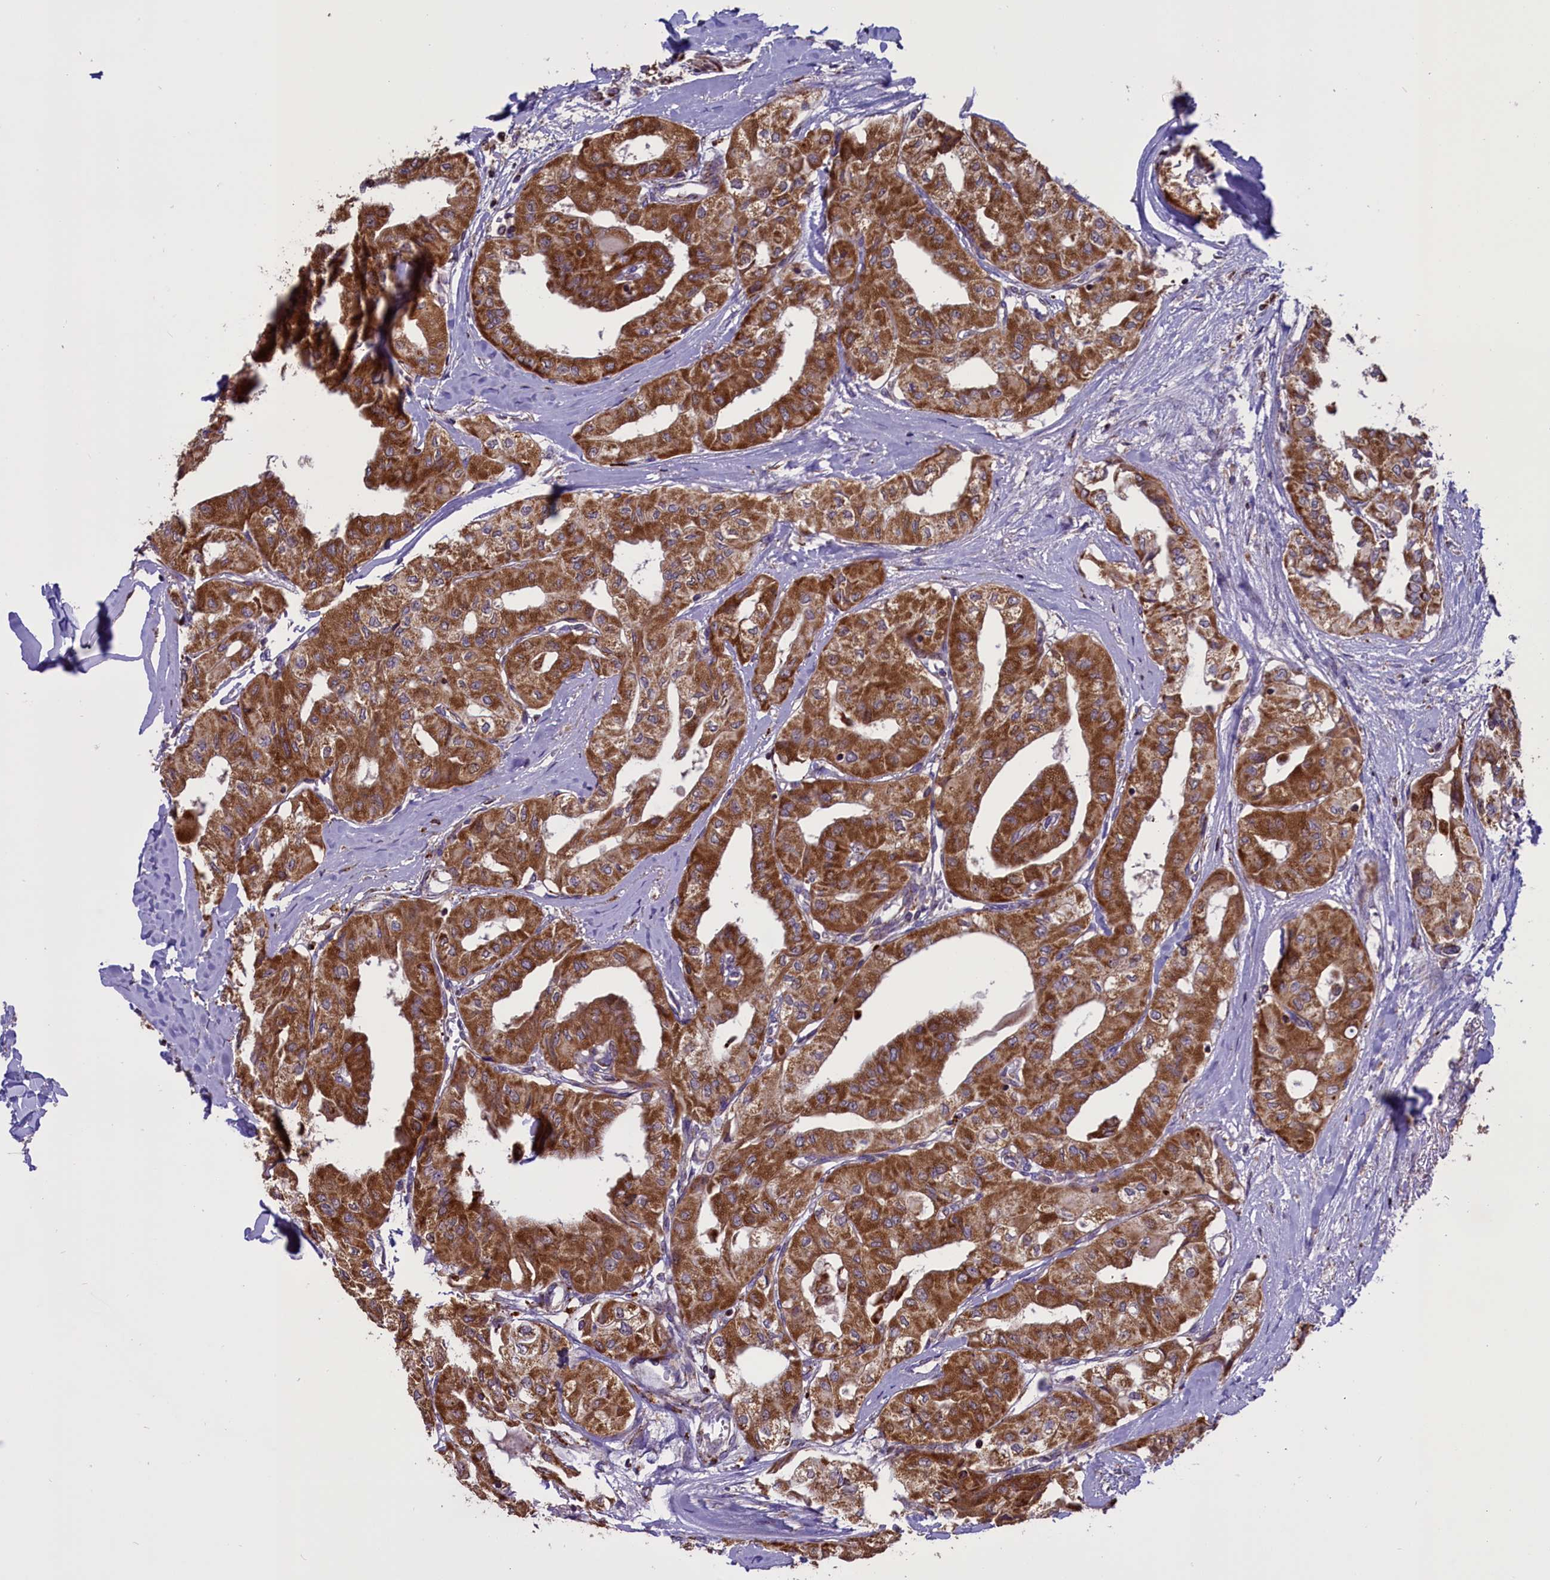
{"staining": {"intensity": "strong", "quantity": ">75%", "location": "cytoplasmic/membranous"}, "tissue": "thyroid cancer", "cell_type": "Tumor cells", "image_type": "cancer", "snomed": [{"axis": "morphology", "description": "Papillary adenocarcinoma, NOS"}, {"axis": "topography", "description": "Thyroid gland"}], "caption": "This histopathology image displays immunohistochemistry (IHC) staining of human thyroid cancer (papillary adenocarcinoma), with high strong cytoplasmic/membranous expression in about >75% of tumor cells.", "gene": "GLRX5", "patient": {"sex": "female", "age": 59}}